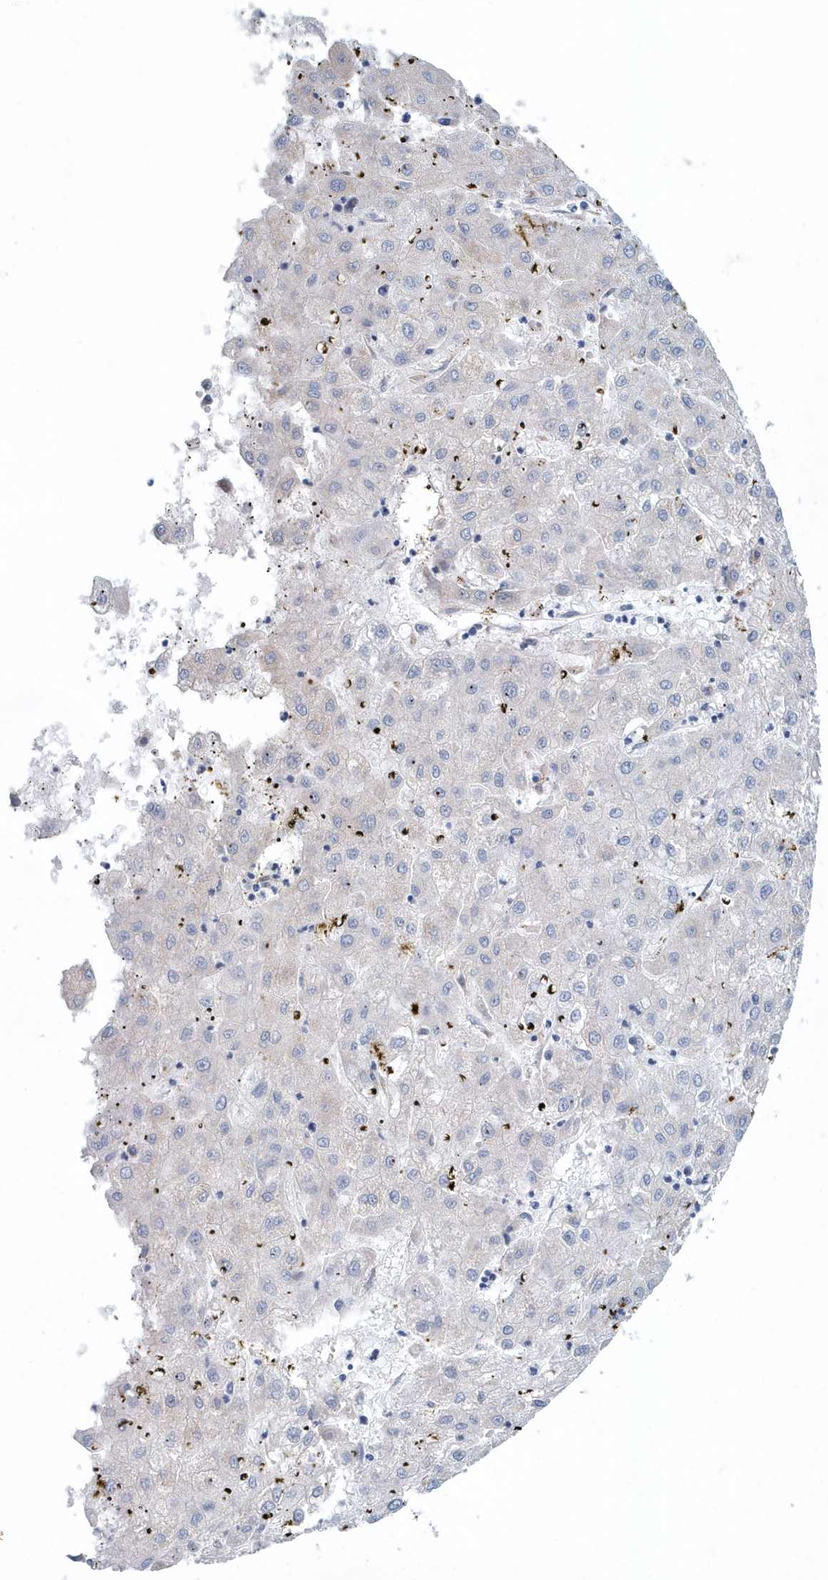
{"staining": {"intensity": "negative", "quantity": "none", "location": "none"}, "tissue": "liver cancer", "cell_type": "Tumor cells", "image_type": "cancer", "snomed": [{"axis": "morphology", "description": "Carcinoma, Hepatocellular, NOS"}, {"axis": "topography", "description": "Liver"}], "caption": "This is an immunohistochemistry histopathology image of human hepatocellular carcinoma (liver). There is no staining in tumor cells.", "gene": "PFN2", "patient": {"sex": "male", "age": 72}}